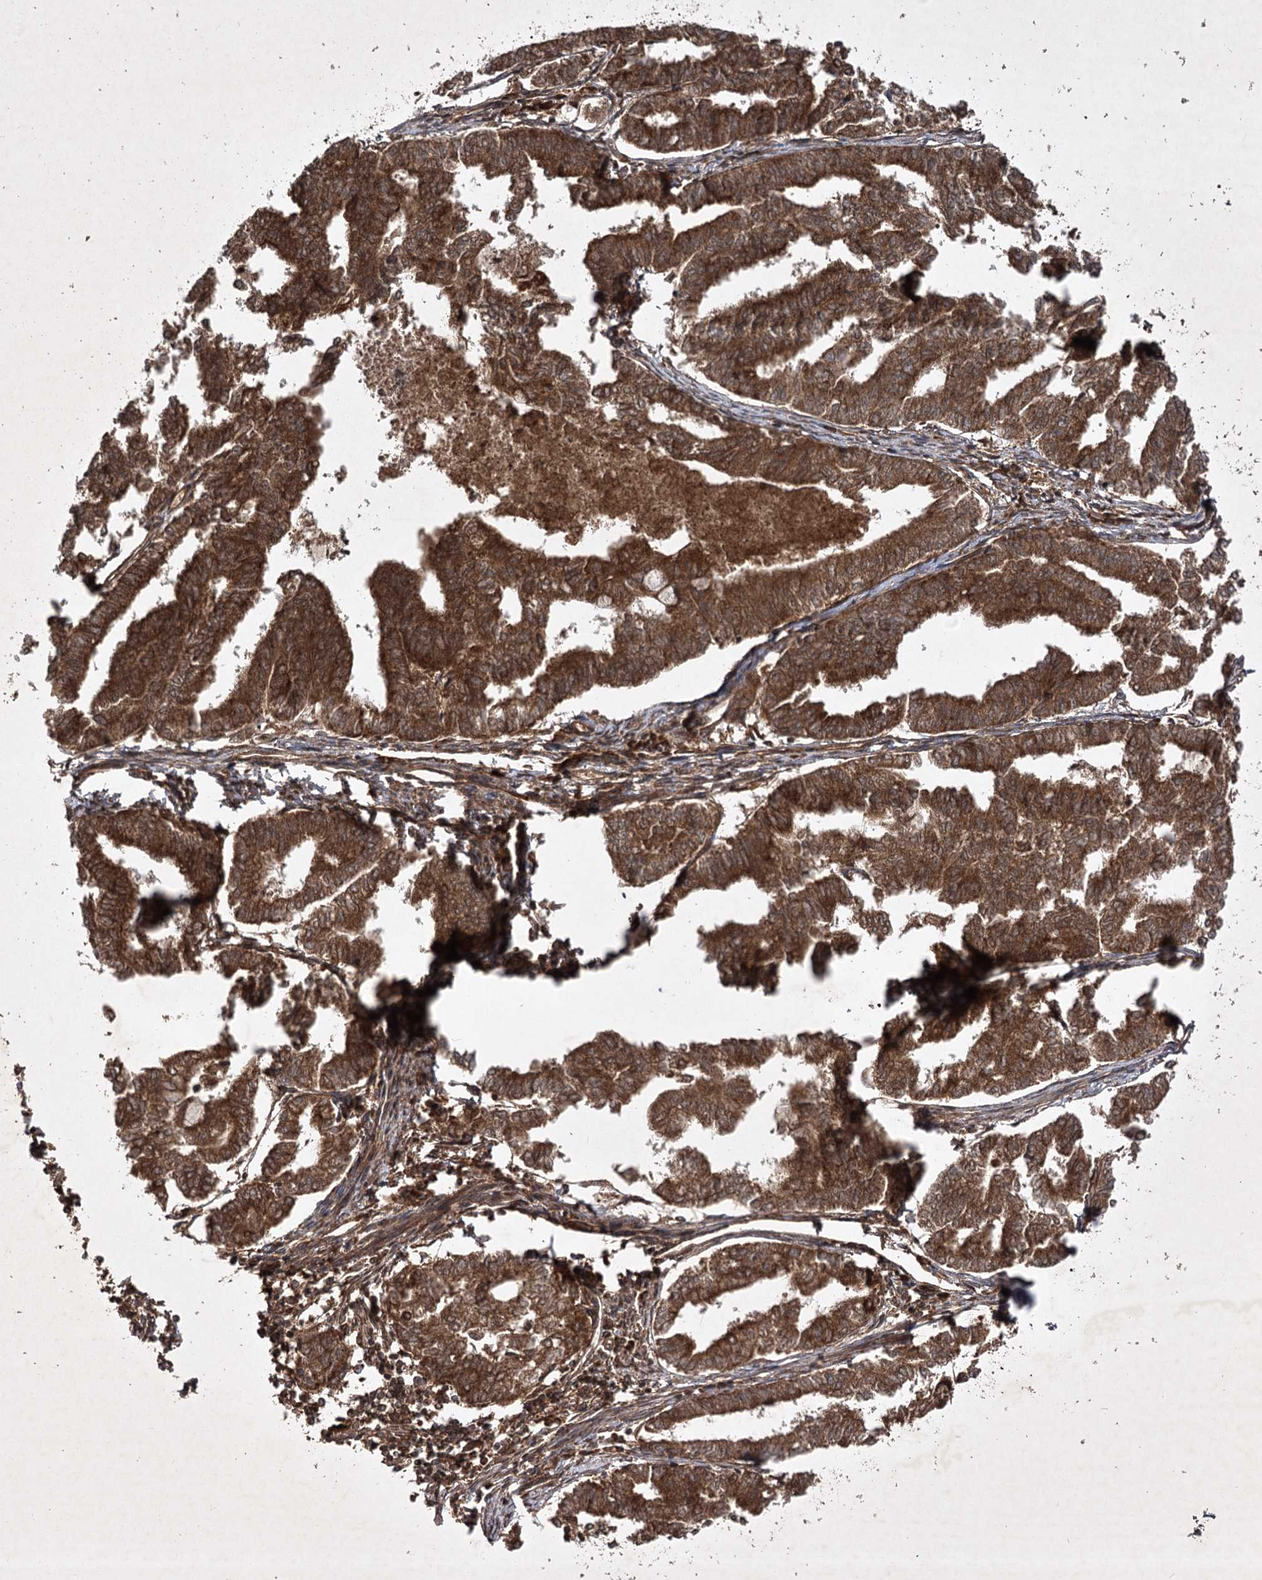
{"staining": {"intensity": "strong", "quantity": ">75%", "location": "cytoplasmic/membranous"}, "tissue": "endometrial cancer", "cell_type": "Tumor cells", "image_type": "cancer", "snomed": [{"axis": "morphology", "description": "Adenocarcinoma, NOS"}, {"axis": "topography", "description": "Endometrium"}], "caption": "Adenocarcinoma (endometrial) was stained to show a protein in brown. There is high levels of strong cytoplasmic/membranous expression in about >75% of tumor cells.", "gene": "DNAJC13", "patient": {"sex": "female", "age": 79}}